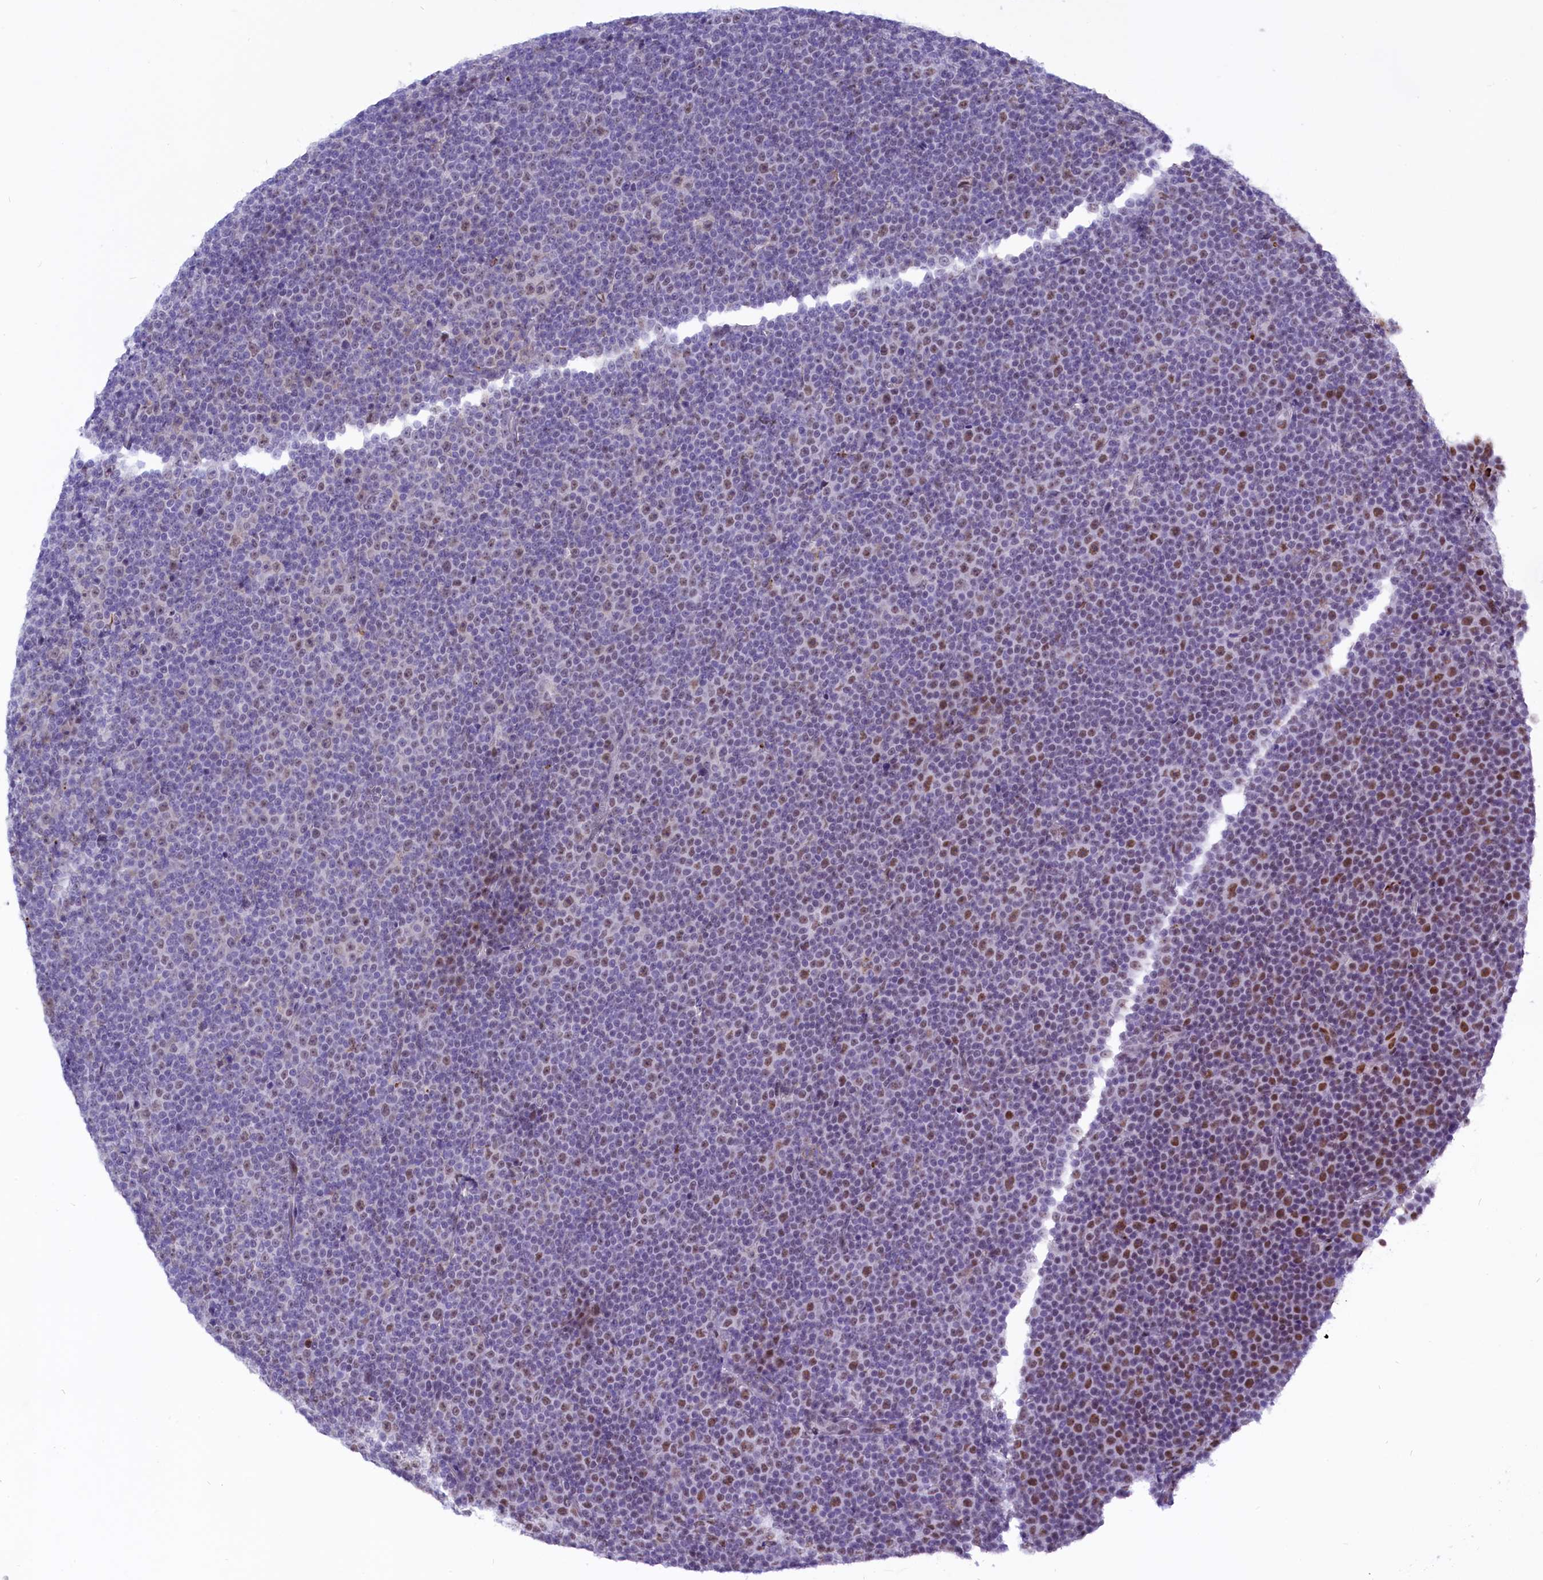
{"staining": {"intensity": "strong", "quantity": "<25%", "location": "nuclear"}, "tissue": "lymphoma", "cell_type": "Tumor cells", "image_type": "cancer", "snomed": [{"axis": "morphology", "description": "Malignant lymphoma, non-Hodgkin's type, Low grade"}, {"axis": "topography", "description": "Lymph node"}], "caption": "Brown immunohistochemical staining in lymphoma reveals strong nuclear positivity in about <25% of tumor cells.", "gene": "RPS6KB1", "patient": {"sex": "female", "age": 67}}